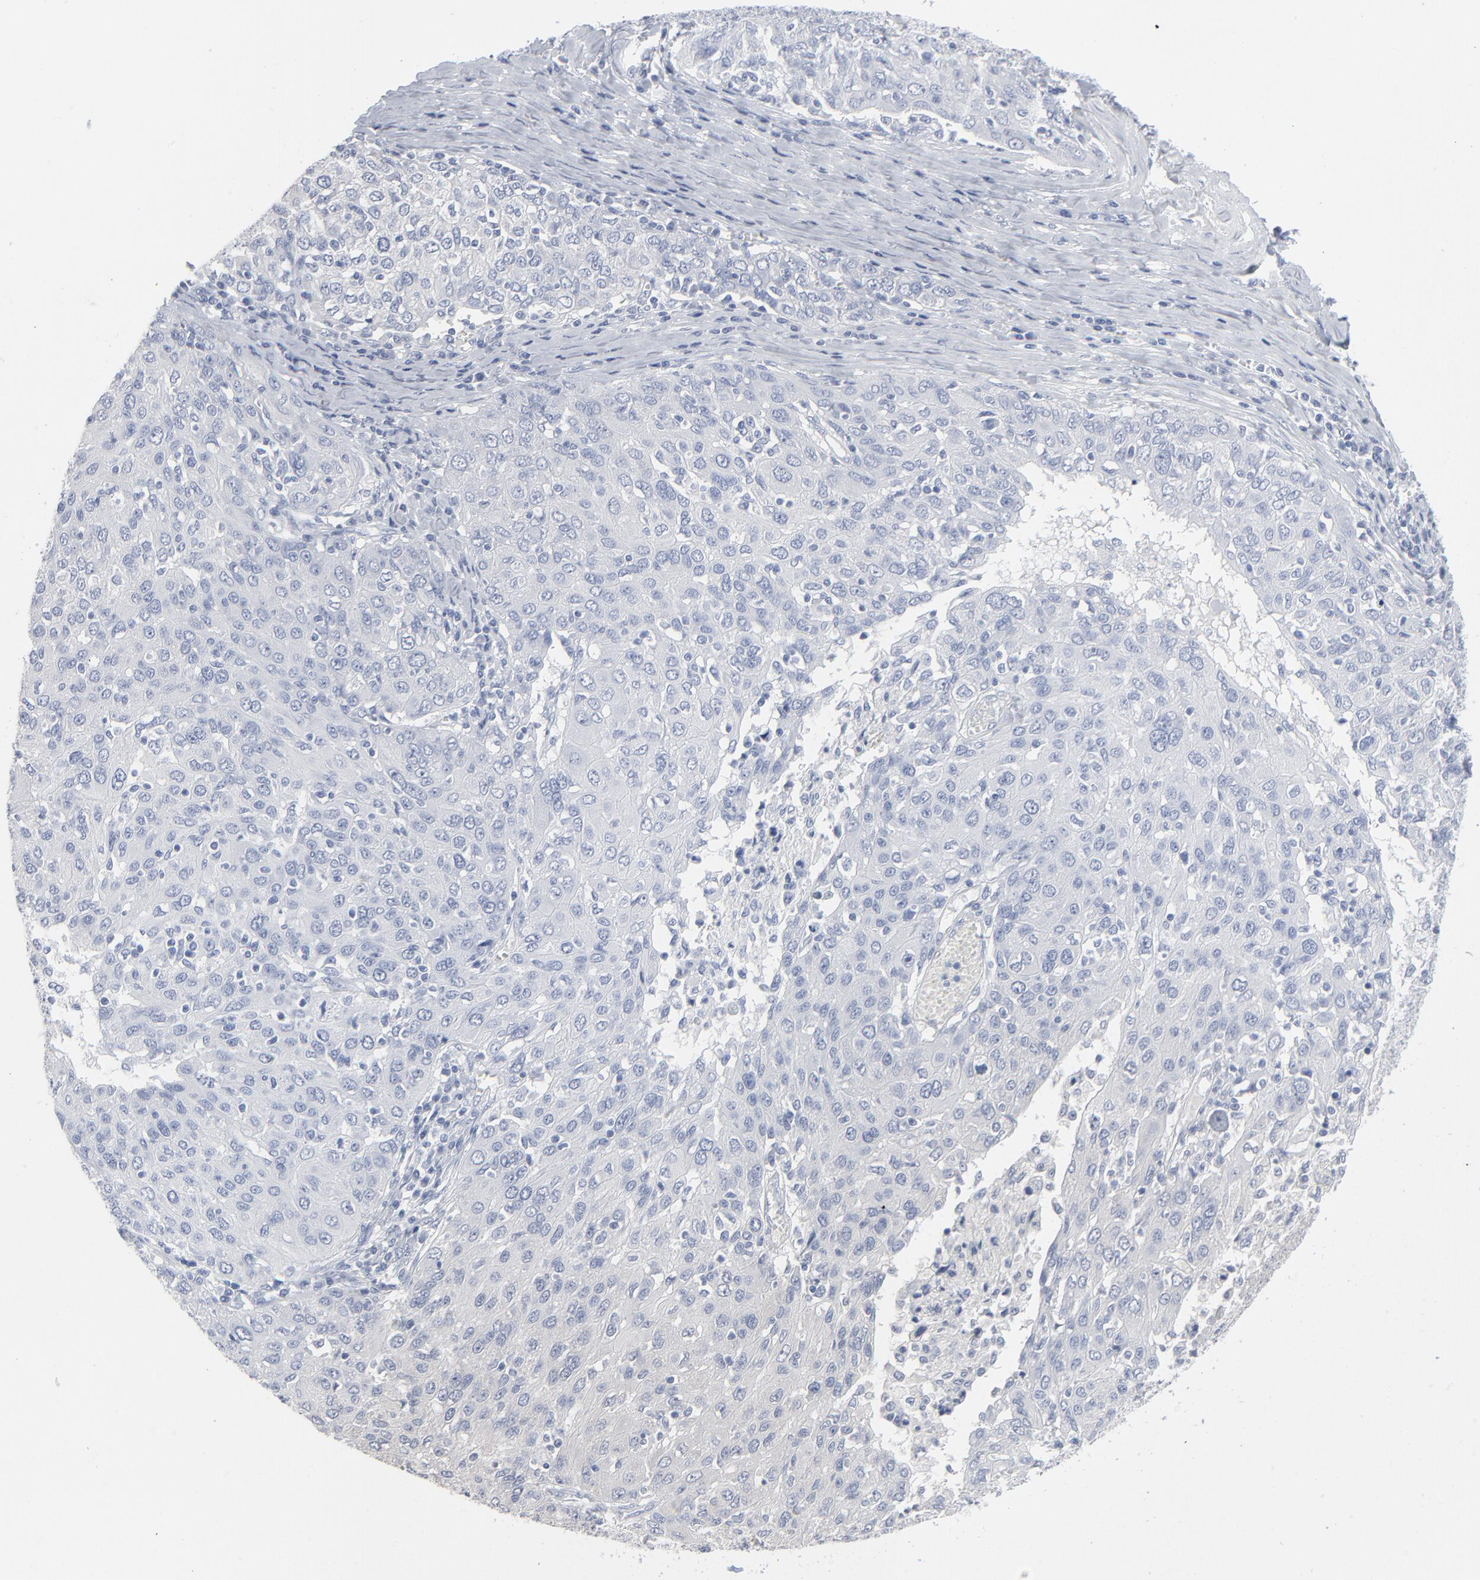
{"staining": {"intensity": "negative", "quantity": "none", "location": "none"}, "tissue": "ovarian cancer", "cell_type": "Tumor cells", "image_type": "cancer", "snomed": [{"axis": "morphology", "description": "Carcinoma, endometroid"}, {"axis": "topography", "description": "Ovary"}], "caption": "Immunohistochemical staining of ovarian cancer demonstrates no significant staining in tumor cells.", "gene": "PAGE1", "patient": {"sex": "female", "age": 50}}